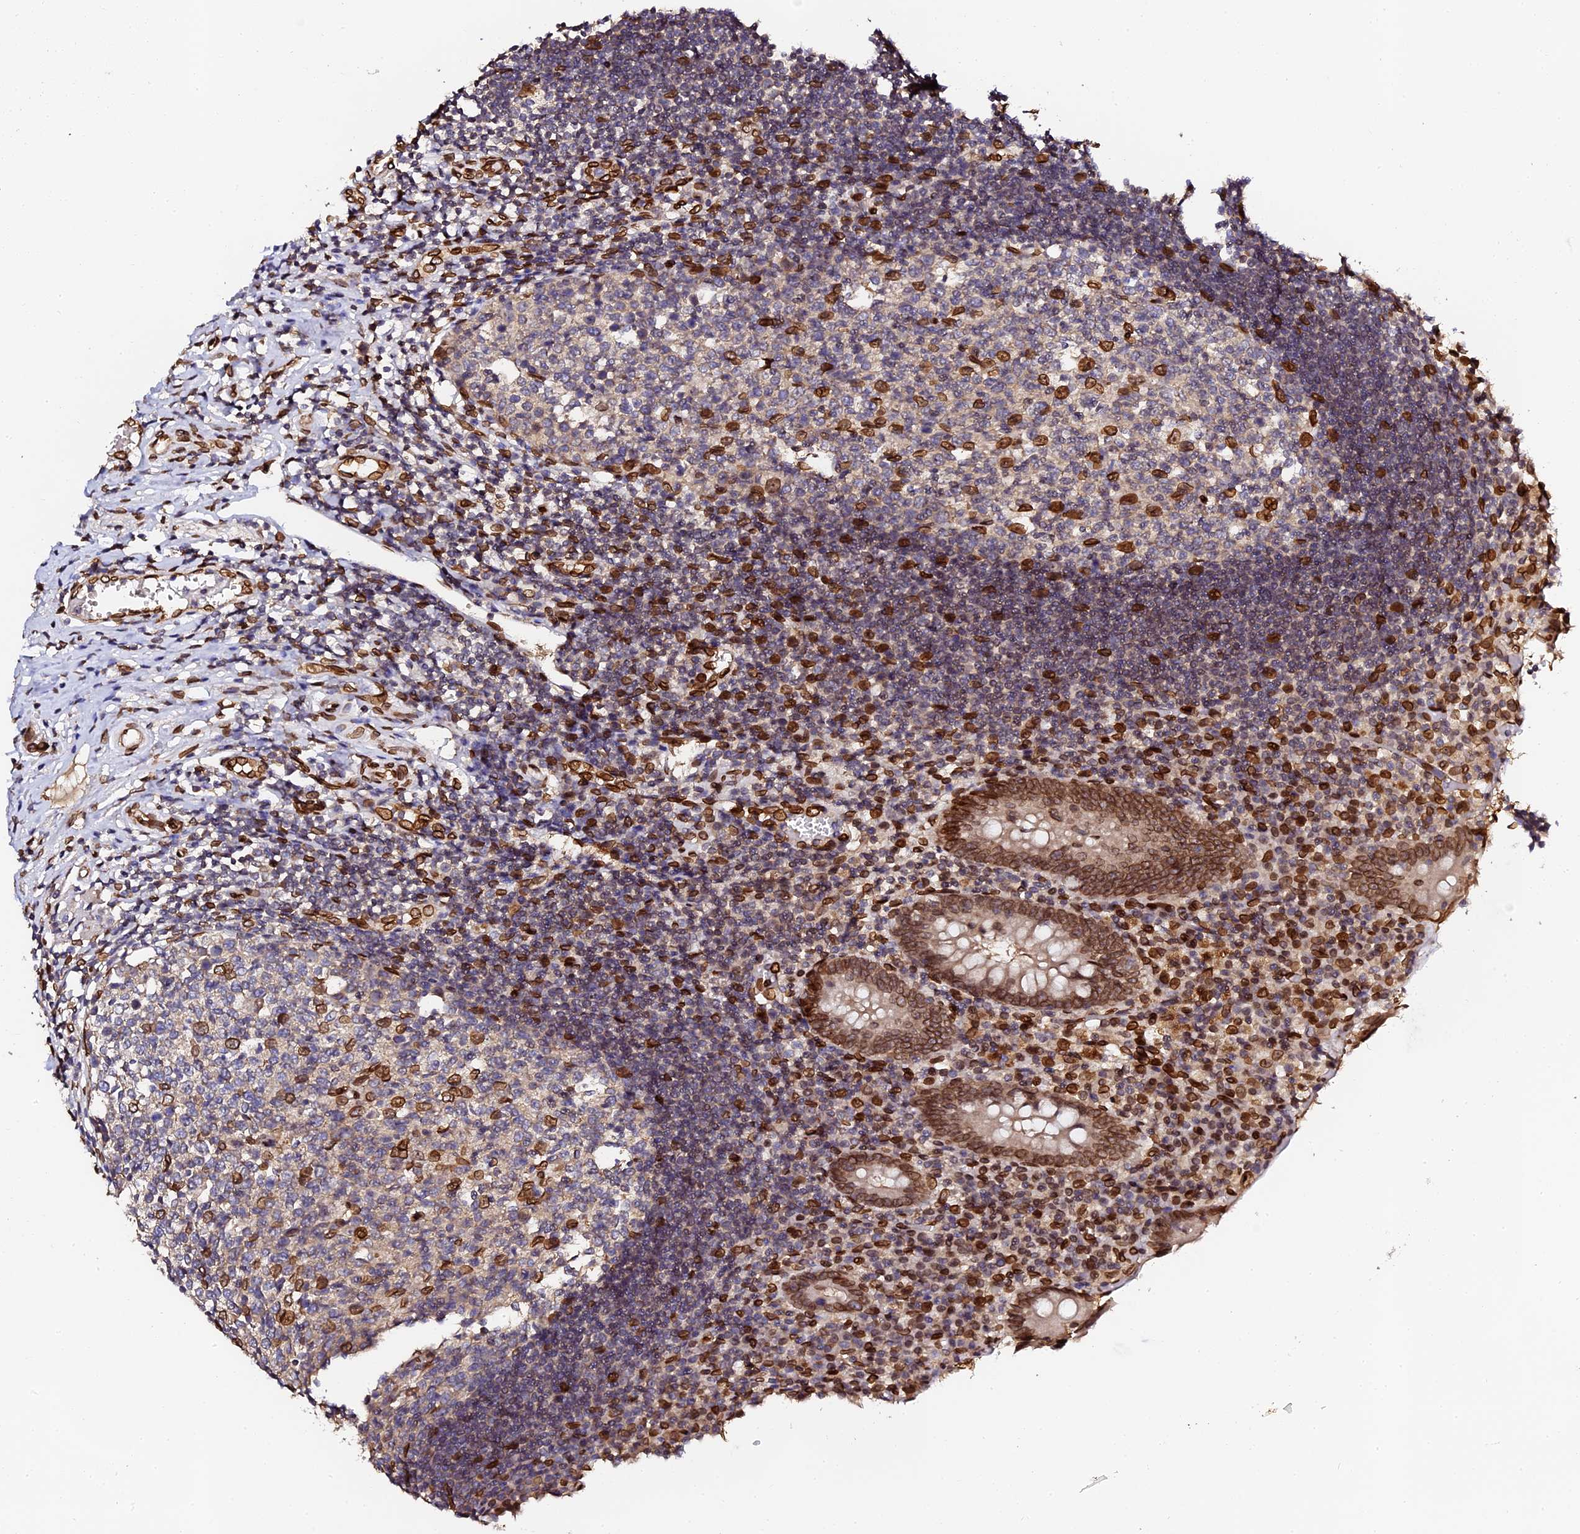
{"staining": {"intensity": "moderate", "quantity": ">75%", "location": "cytoplasmic/membranous,nuclear"}, "tissue": "appendix", "cell_type": "Glandular cells", "image_type": "normal", "snomed": [{"axis": "morphology", "description": "Normal tissue, NOS"}, {"axis": "topography", "description": "Appendix"}], "caption": "Immunohistochemistry (IHC) (DAB (3,3'-diaminobenzidine)) staining of normal human appendix demonstrates moderate cytoplasmic/membranous,nuclear protein positivity in approximately >75% of glandular cells. The staining was performed using DAB, with brown indicating positive protein expression. Nuclei are stained blue with hematoxylin.", "gene": "ANAPC5", "patient": {"sex": "female", "age": 17}}